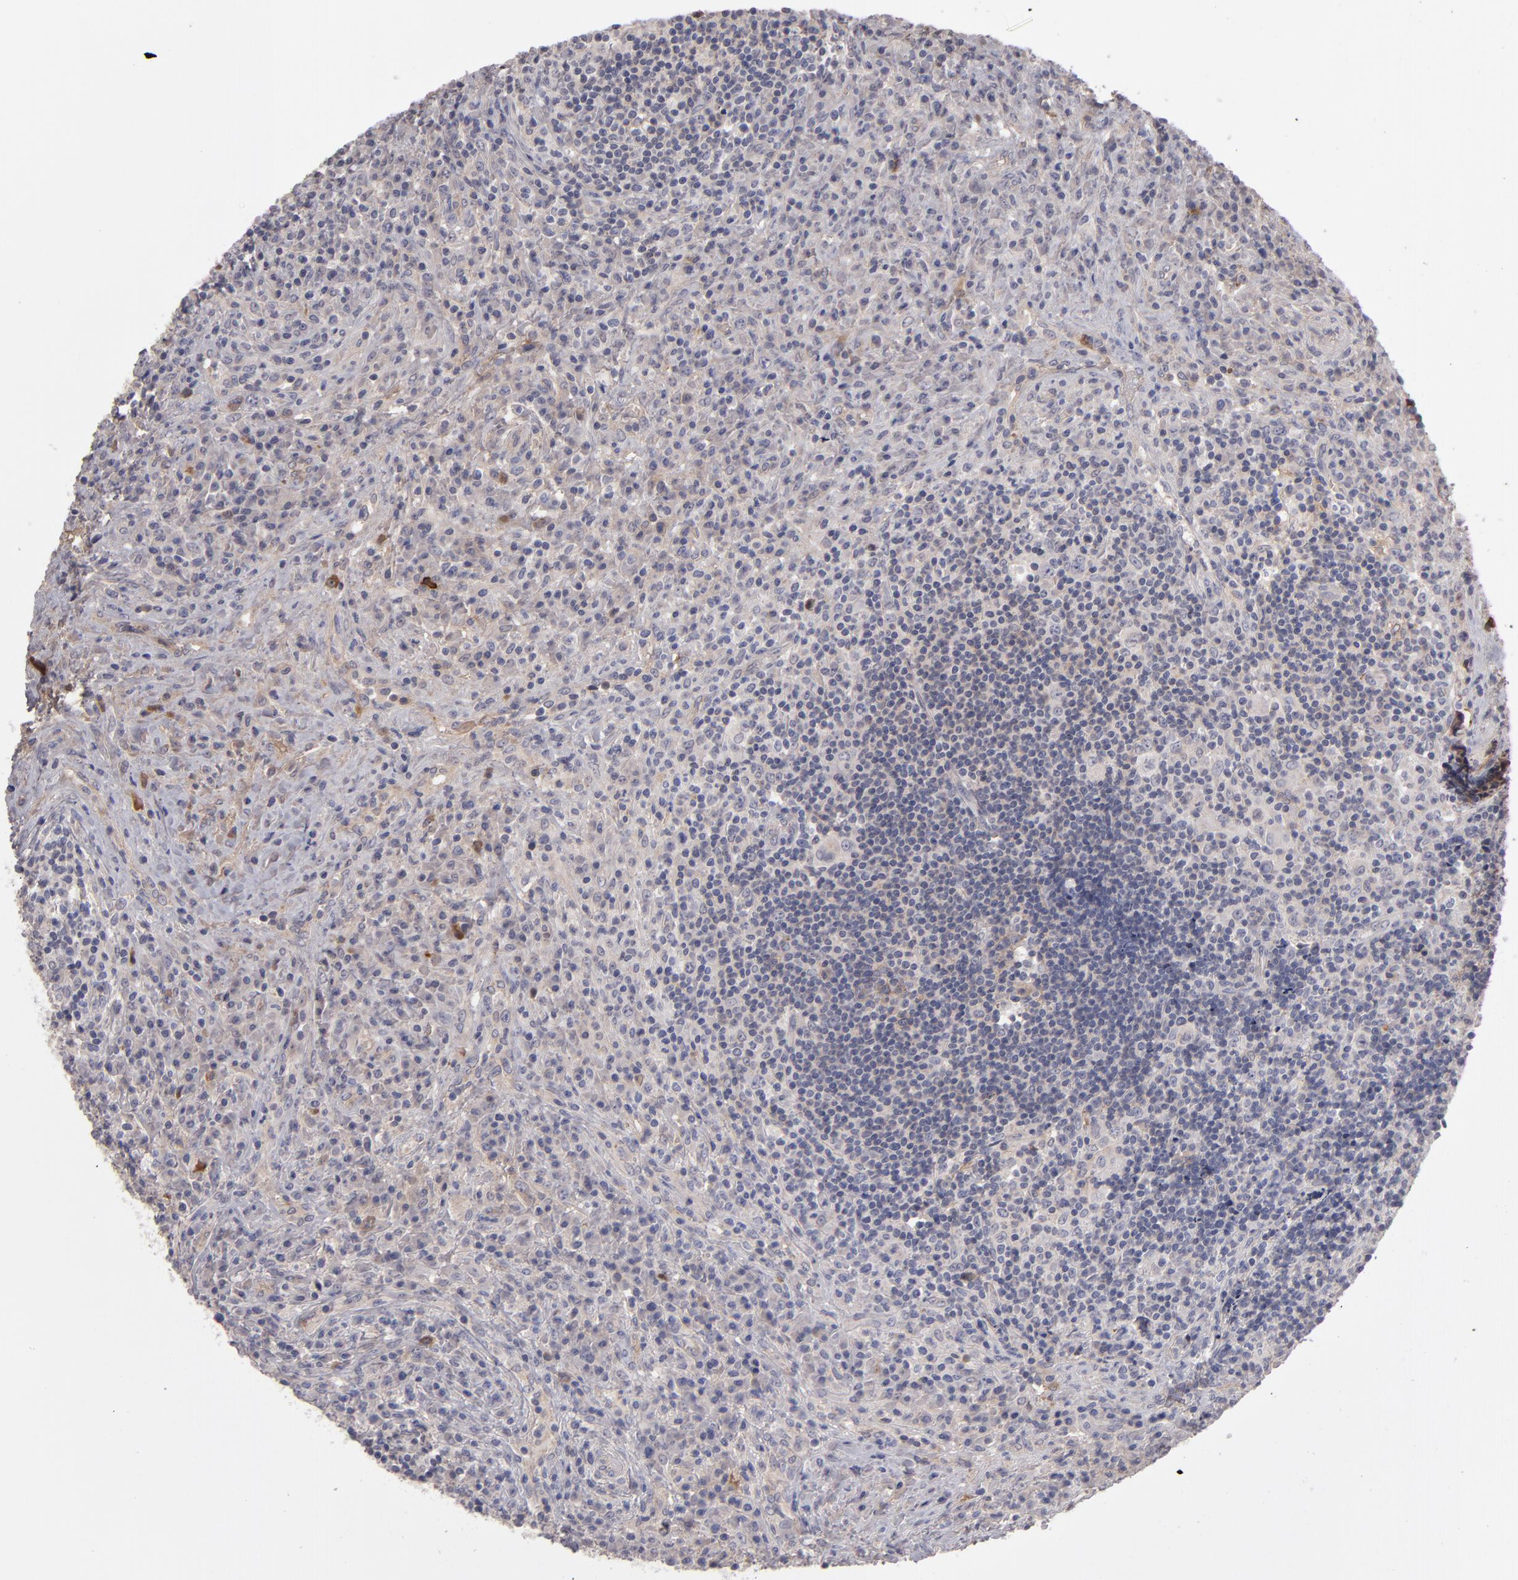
{"staining": {"intensity": "negative", "quantity": "none", "location": "none"}, "tissue": "lymphoma", "cell_type": "Tumor cells", "image_type": "cancer", "snomed": [{"axis": "morphology", "description": "Hodgkin's disease, NOS"}, {"axis": "topography", "description": "Lymph node"}], "caption": "IHC of lymphoma shows no positivity in tumor cells.", "gene": "ITIH4", "patient": {"sex": "female", "age": 25}}